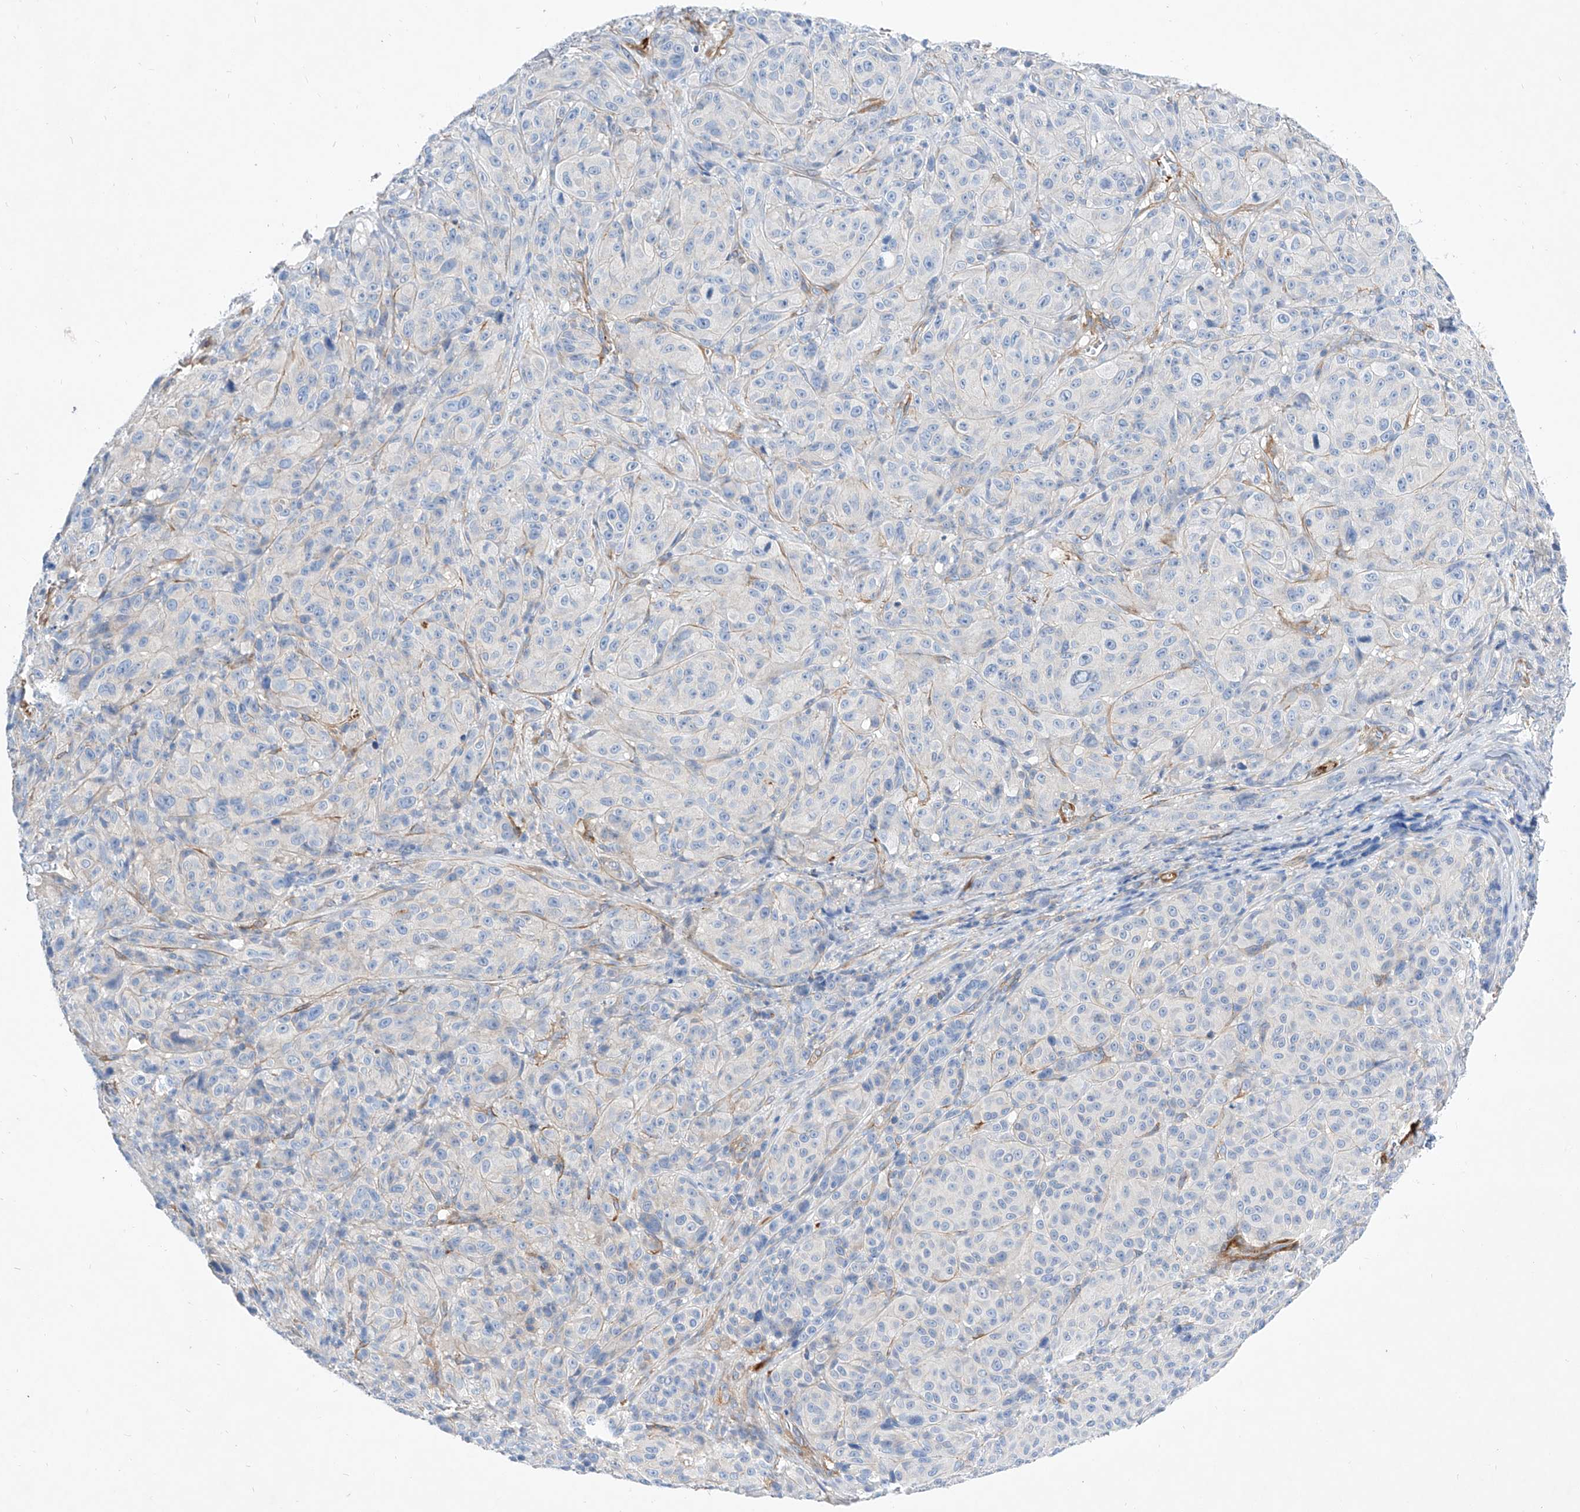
{"staining": {"intensity": "negative", "quantity": "none", "location": "none"}, "tissue": "melanoma", "cell_type": "Tumor cells", "image_type": "cancer", "snomed": [{"axis": "morphology", "description": "Malignant melanoma, NOS"}, {"axis": "topography", "description": "Skin"}], "caption": "A high-resolution photomicrograph shows immunohistochemistry (IHC) staining of malignant melanoma, which reveals no significant expression in tumor cells.", "gene": "TAS2R60", "patient": {"sex": "male", "age": 73}}